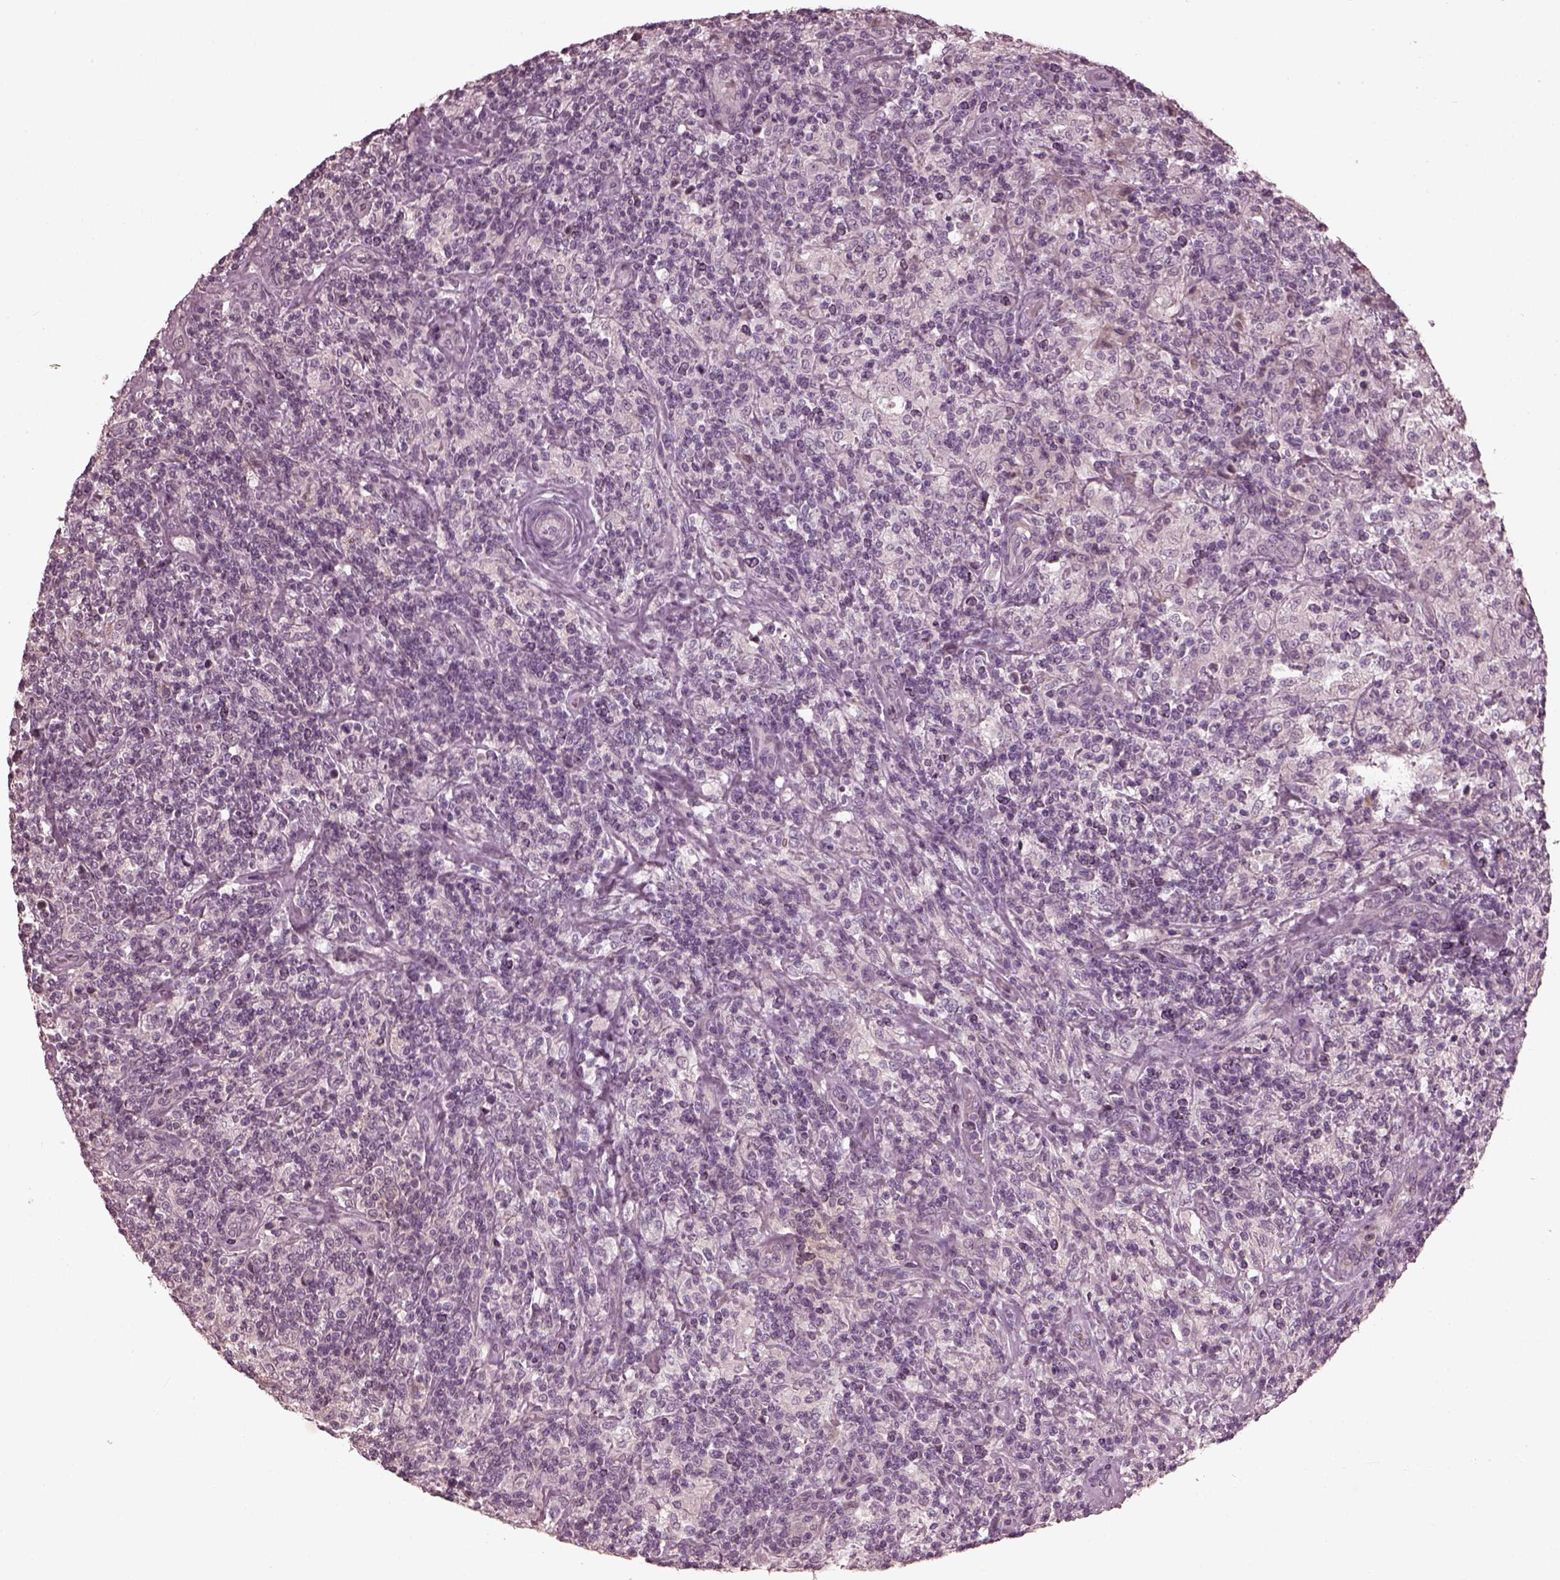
{"staining": {"intensity": "negative", "quantity": "none", "location": "none"}, "tissue": "lymphoma", "cell_type": "Tumor cells", "image_type": "cancer", "snomed": [{"axis": "morphology", "description": "Hodgkin's disease, NOS"}, {"axis": "topography", "description": "Lymph node"}], "caption": "This is a histopathology image of IHC staining of Hodgkin's disease, which shows no staining in tumor cells.", "gene": "OPTC", "patient": {"sex": "male", "age": 70}}